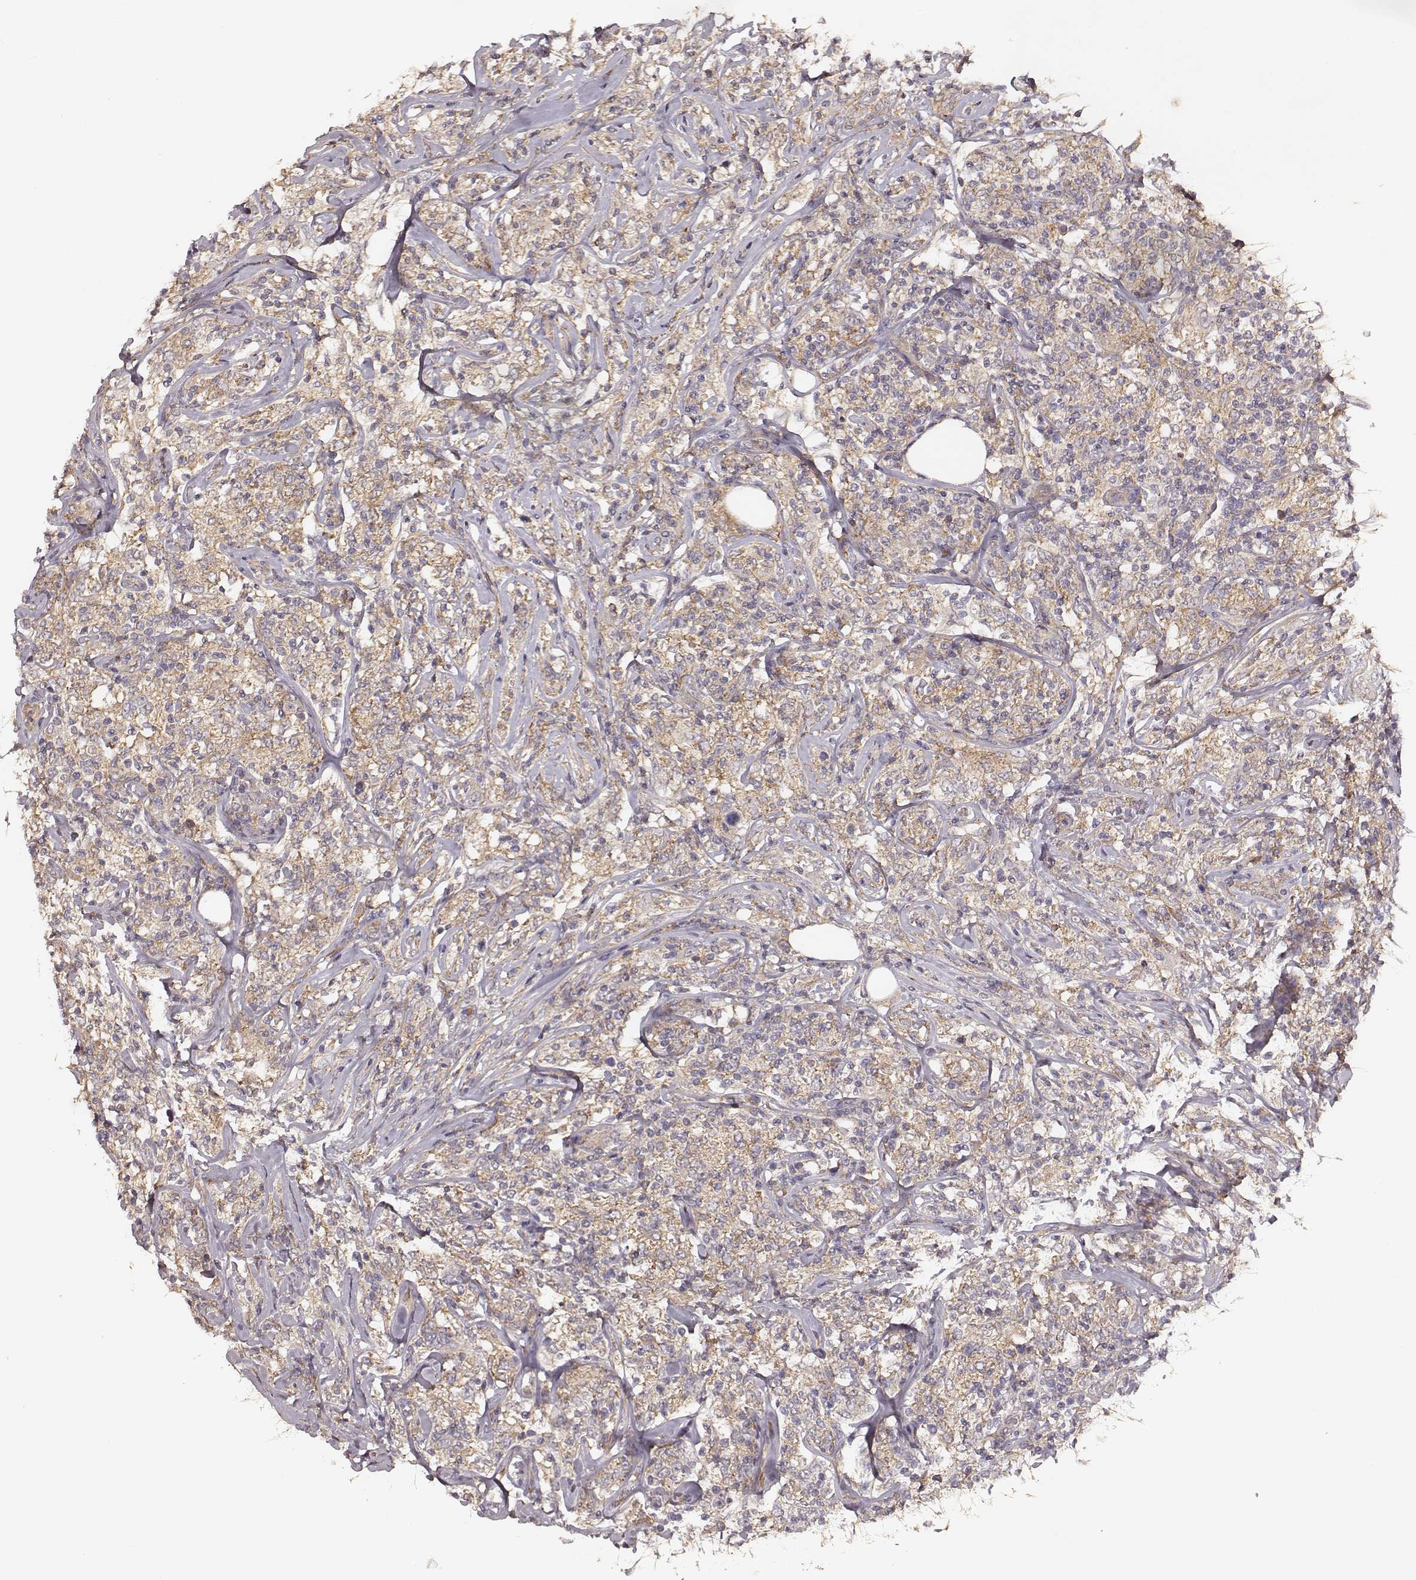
{"staining": {"intensity": "weak", "quantity": ">75%", "location": "cytoplasmic/membranous"}, "tissue": "lymphoma", "cell_type": "Tumor cells", "image_type": "cancer", "snomed": [{"axis": "morphology", "description": "Malignant lymphoma, non-Hodgkin's type, High grade"}, {"axis": "topography", "description": "Lymph node"}], "caption": "Malignant lymphoma, non-Hodgkin's type (high-grade) tissue reveals weak cytoplasmic/membranous staining in about >75% of tumor cells", "gene": "VPS26A", "patient": {"sex": "female", "age": 84}}